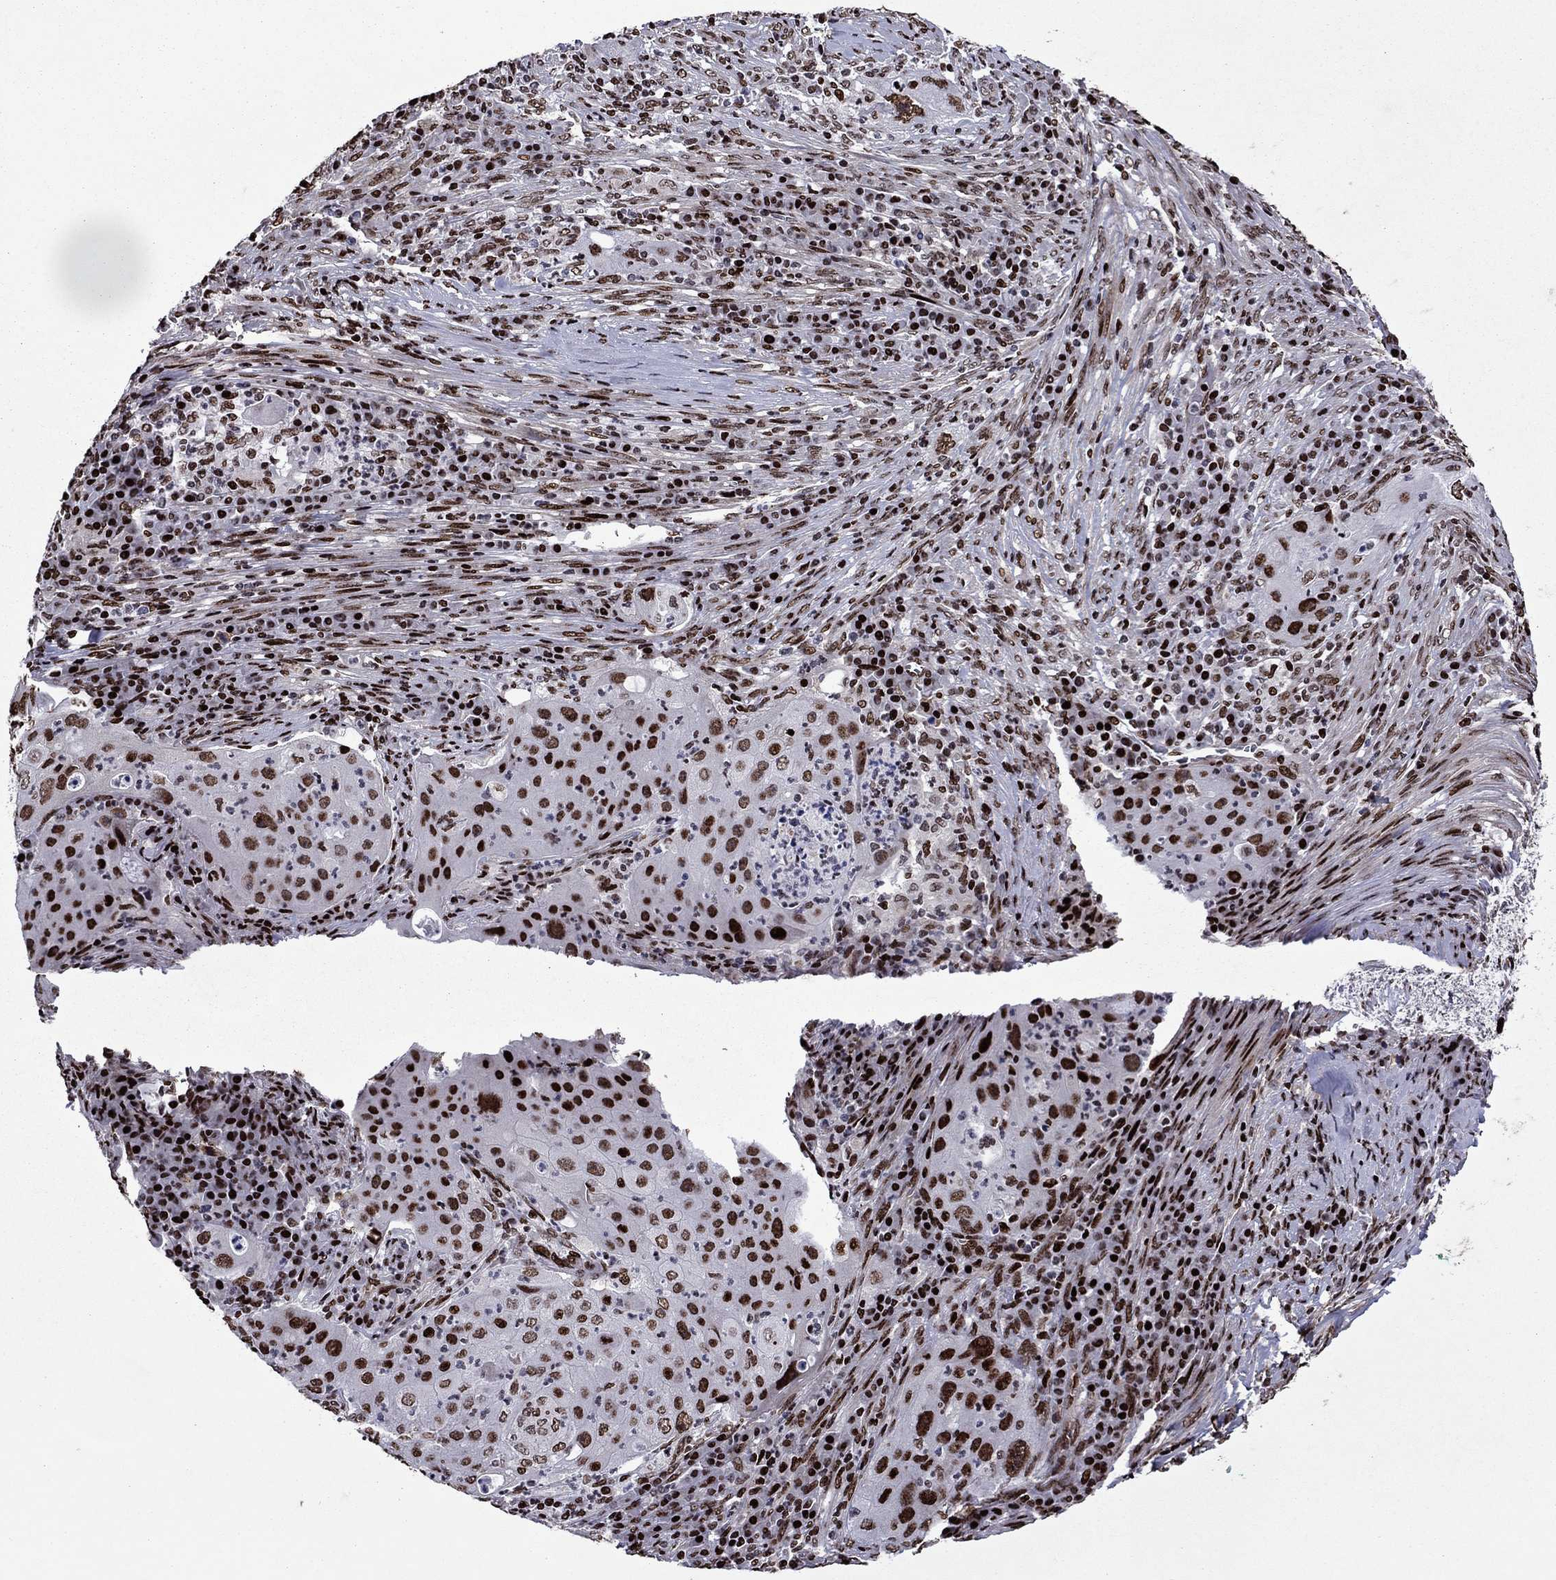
{"staining": {"intensity": "strong", "quantity": ">75%", "location": "nuclear"}, "tissue": "lung cancer", "cell_type": "Tumor cells", "image_type": "cancer", "snomed": [{"axis": "morphology", "description": "Squamous cell carcinoma, NOS"}, {"axis": "topography", "description": "Lung"}], "caption": "Brown immunohistochemical staining in squamous cell carcinoma (lung) demonstrates strong nuclear expression in approximately >75% of tumor cells.", "gene": "LIMK1", "patient": {"sex": "female", "age": 59}}